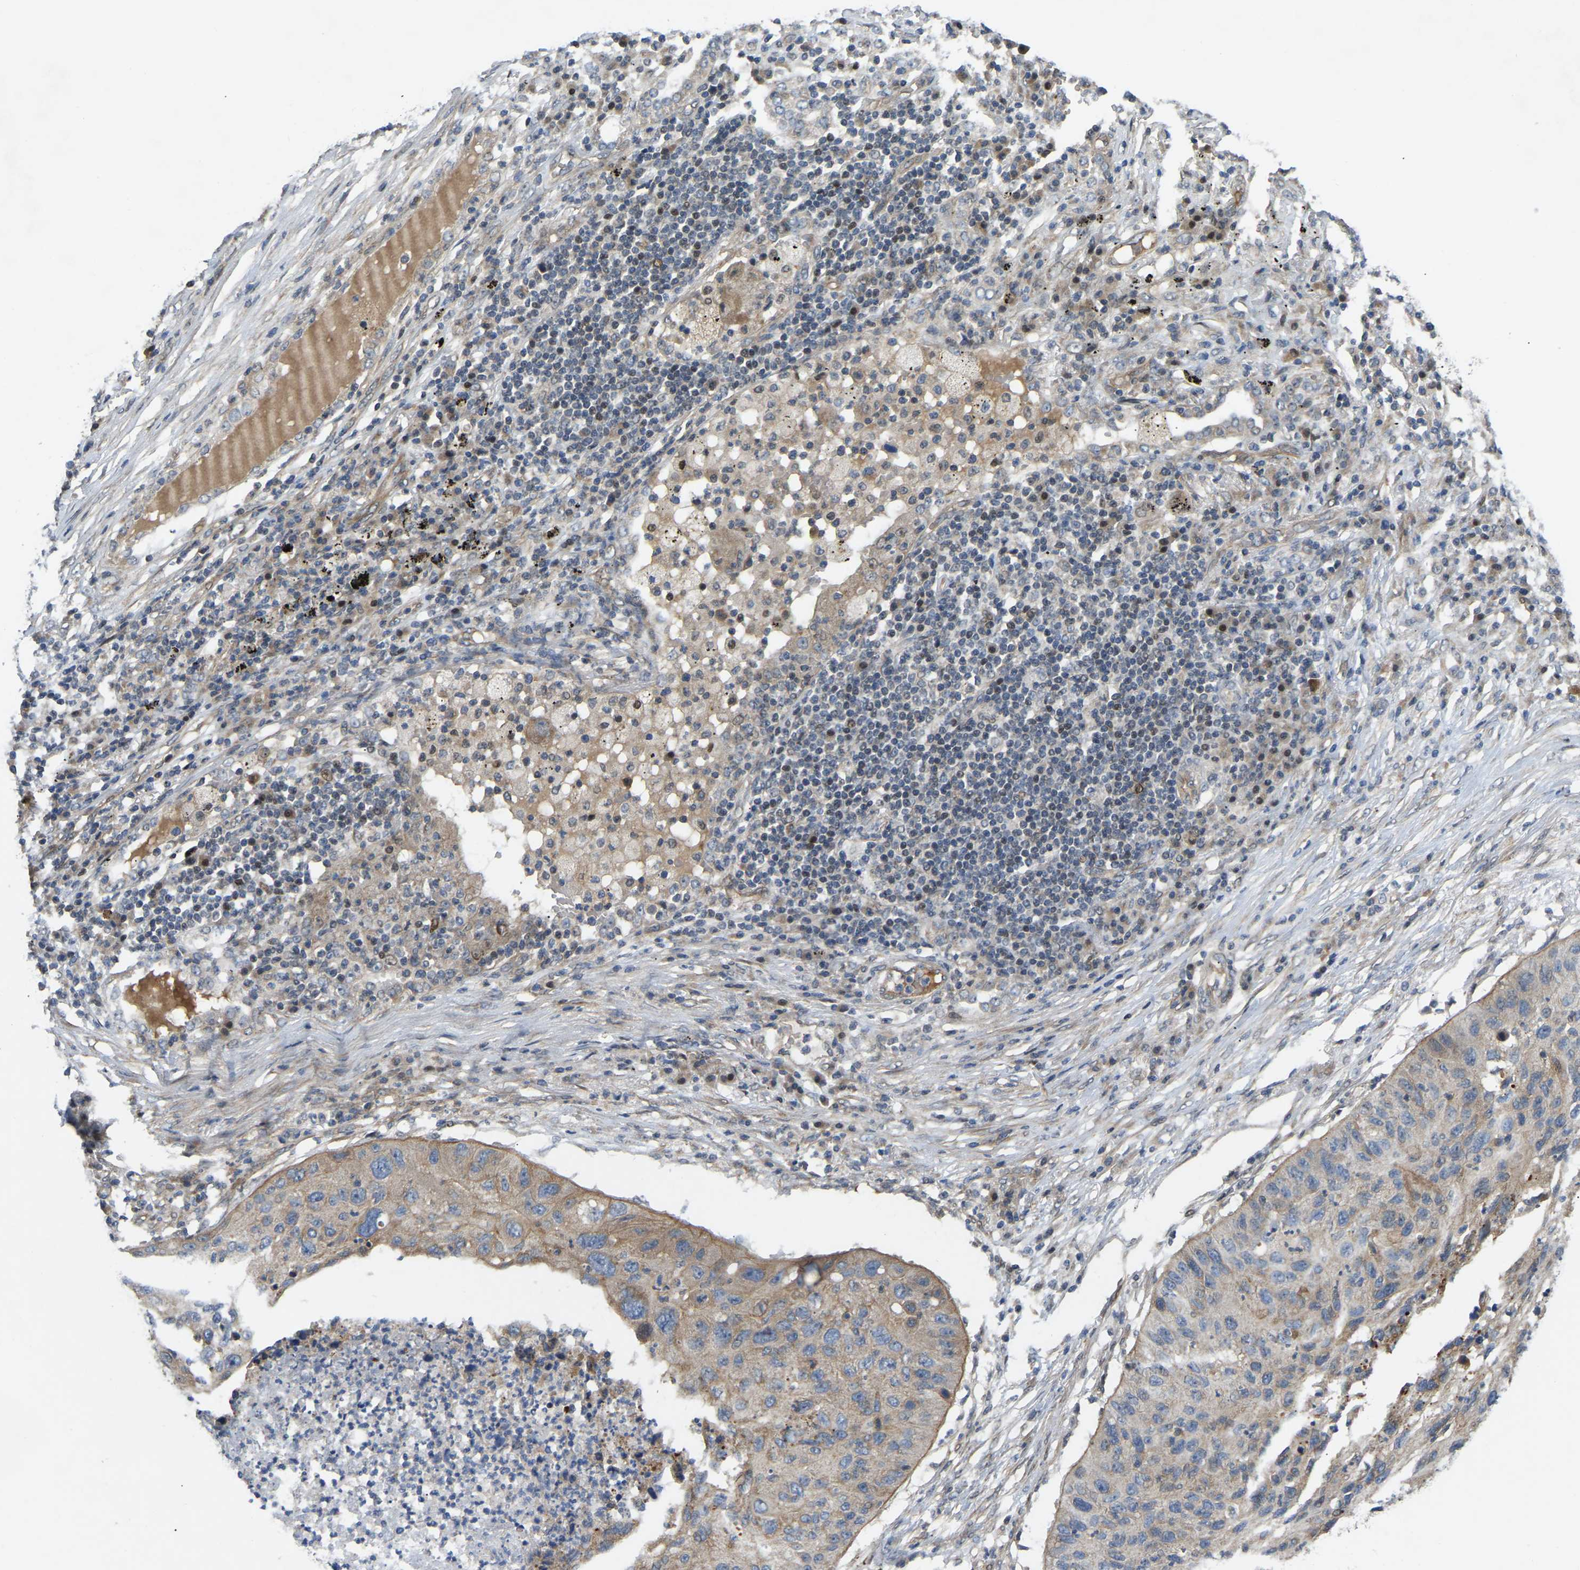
{"staining": {"intensity": "moderate", "quantity": ">75%", "location": "cytoplasmic/membranous"}, "tissue": "lung cancer", "cell_type": "Tumor cells", "image_type": "cancer", "snomed": [{"axis": "morphology", "description": "Squamous cell carcinoma, NOS"}, {"axis": "topography", "description": "Lung"}], "caption": "The immunohistochemical stain labels moderate cytoplasmic/membranous staining in tumor cells of lung cancer (squamous cell carcinoma) tissue. (Stains: DAB (3,3'-diaminobenzidine) in brown, nuclei in blue, Microscopy: brightfield microscopy at high magnification).", "gene": "C21orf91", "patient": {"sex": "female", "age": 63}}